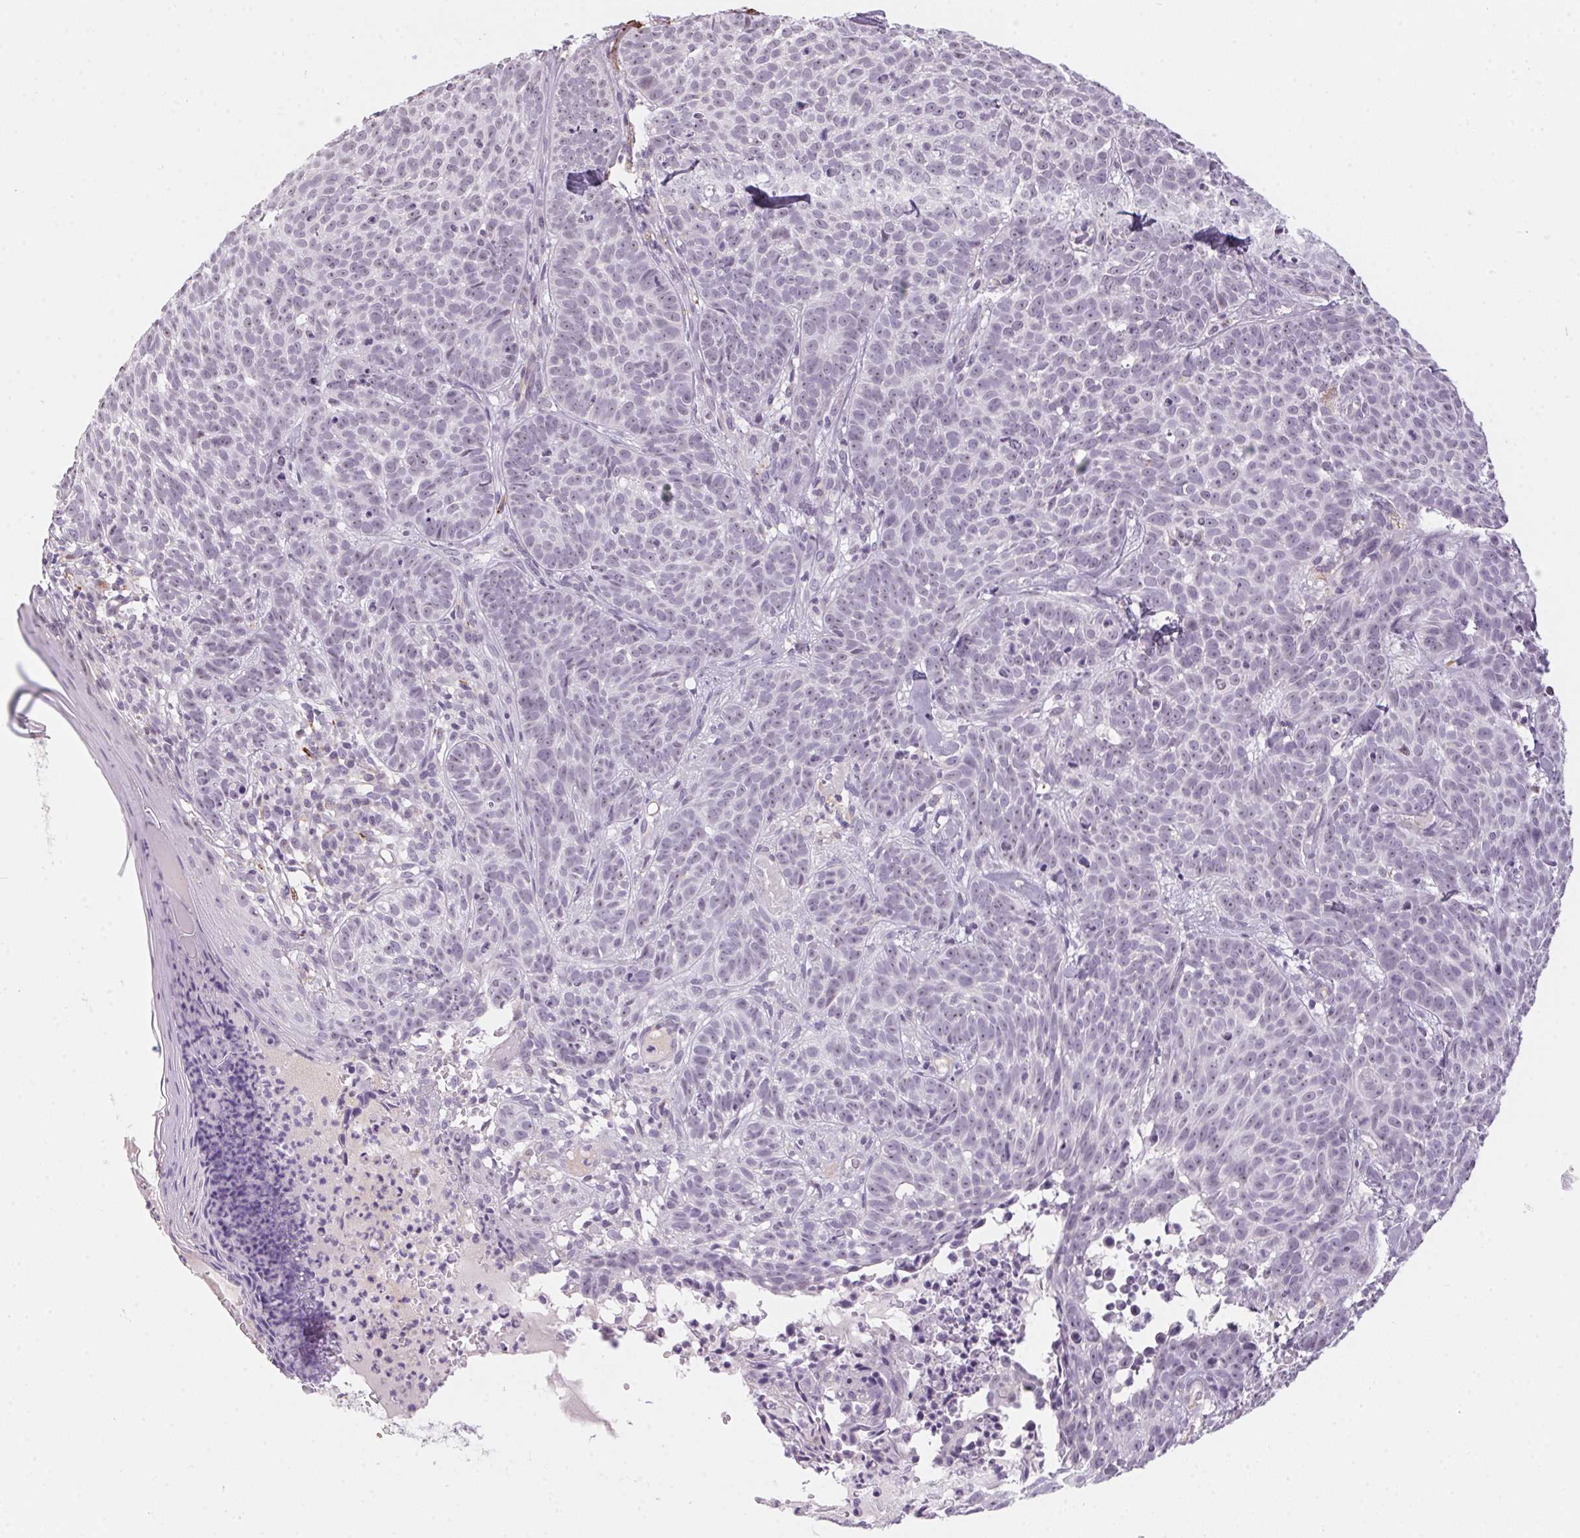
{"staining": {"intensity": "negative", "quantity": "none", "location": "none"}, "tissue": "skin cancer", "cell_type": "Tumor cells", "image_type": "cancer", "snomed": [{"axis": "morphology", "description": "Basal cell carcinoma"}, {"axis": "topography", "description": "Skin"}], "caption": "This photomicrograph is of skin basal cell carcinoma stained with IHC to label a protein in brown with the nuclei are counter-stained blue. There is no positivity in tumor cells. (Stains: DAB IHC with hematoxylin counter stain, Microscopy: brightfield microscopy at high magnification).", "gene": "PRPH", "patient": {"sex": "male", "age": 90}}